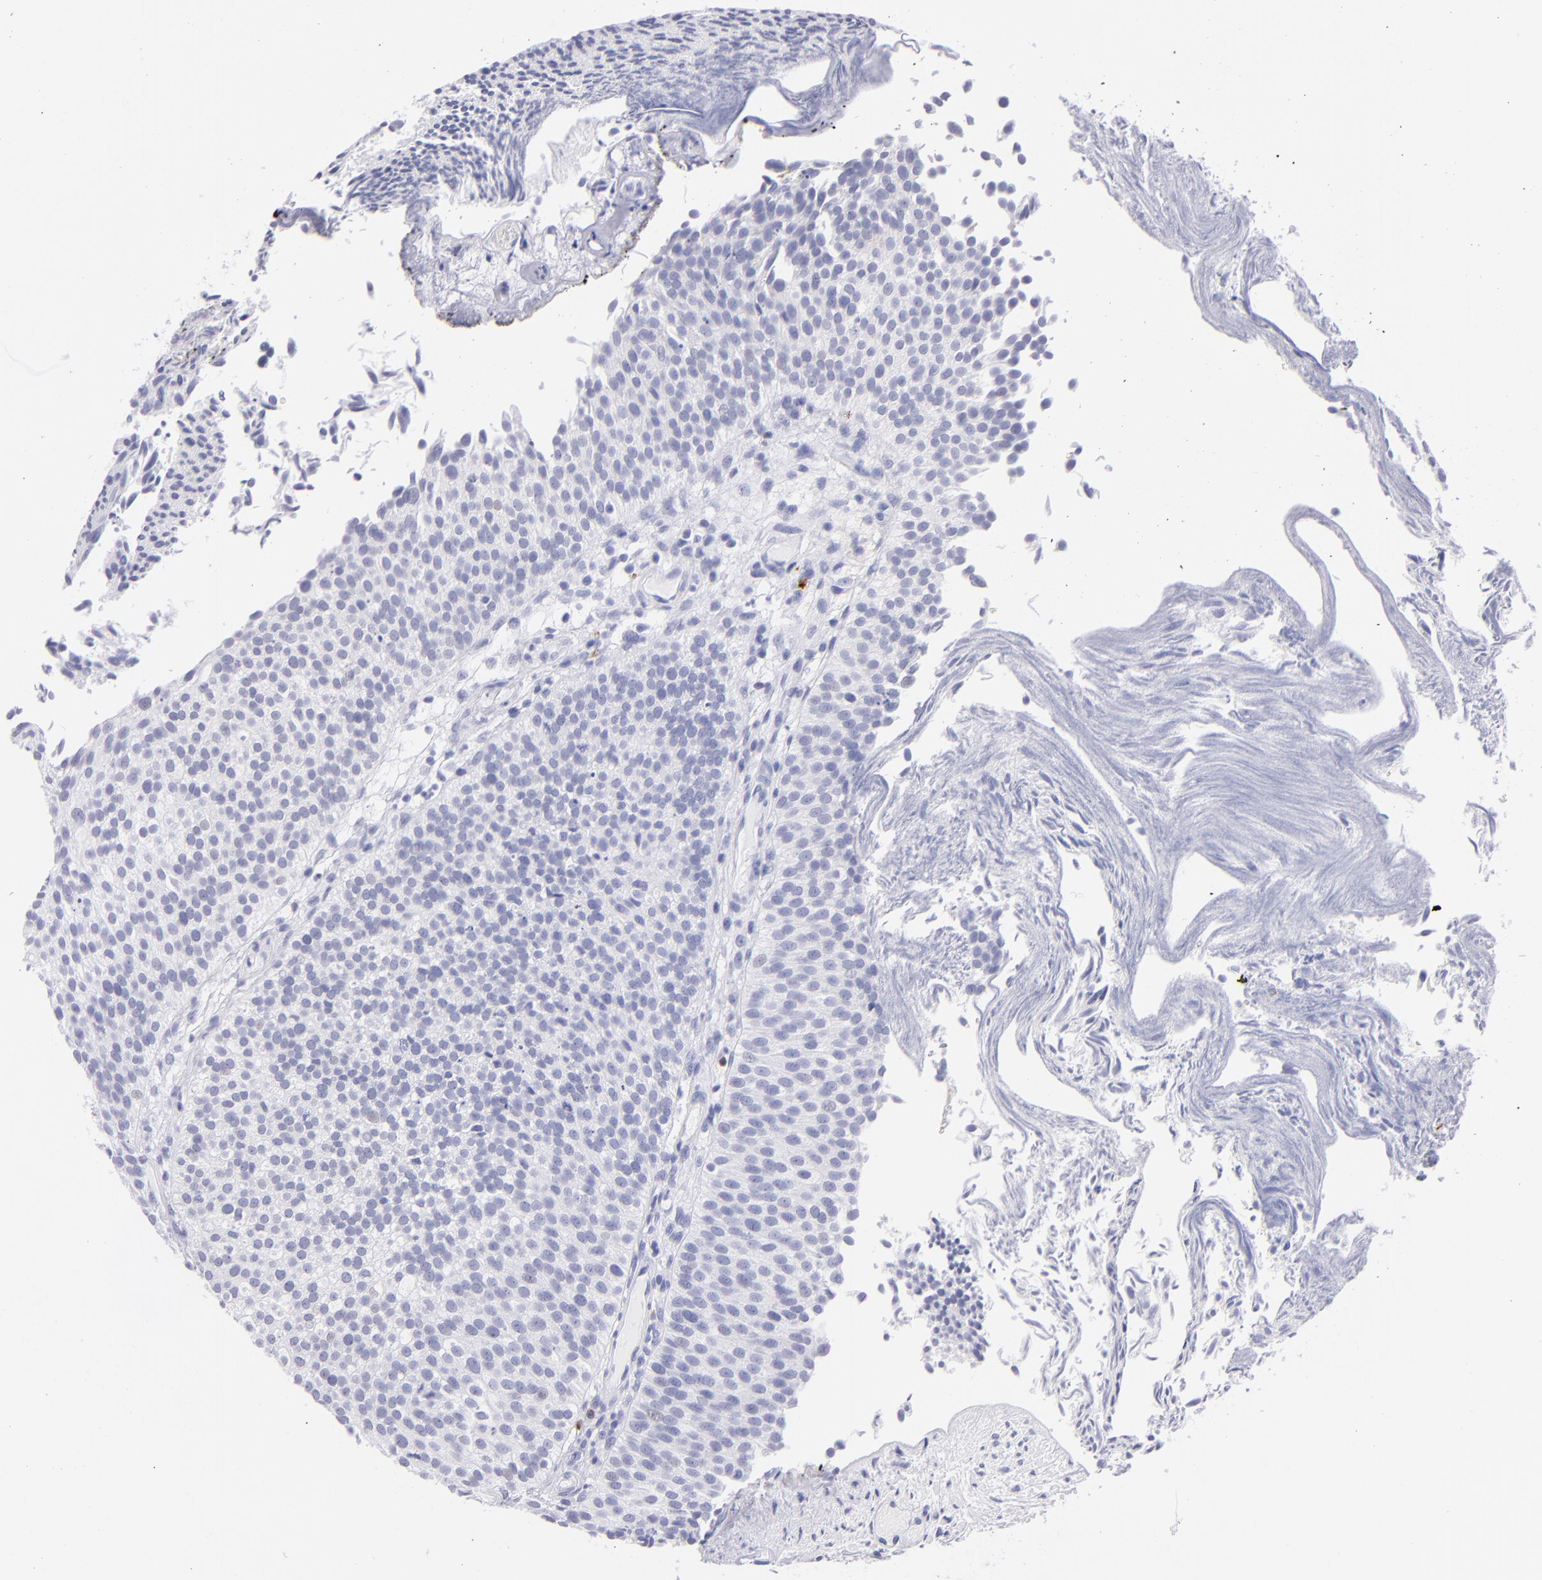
{"staining": {"intensity": "negative", "quantity": "none", "location": "none"}, "tissue": "urothelial cancer", "cell_type": "Tumor cells", "image_type": "cancer", "snomed": [{"axis": "morphology", "description": "Urothelial carcinoma, Low grade"}, {"axis": "topography", "description": "Urinary bladder"}], "caption": "DAB immunohistochemical staining of urothelial cancer shows no significant positivity in tumor cells.", "gene": "PRF1", "patient": {"sex": "male", "age": 84}}